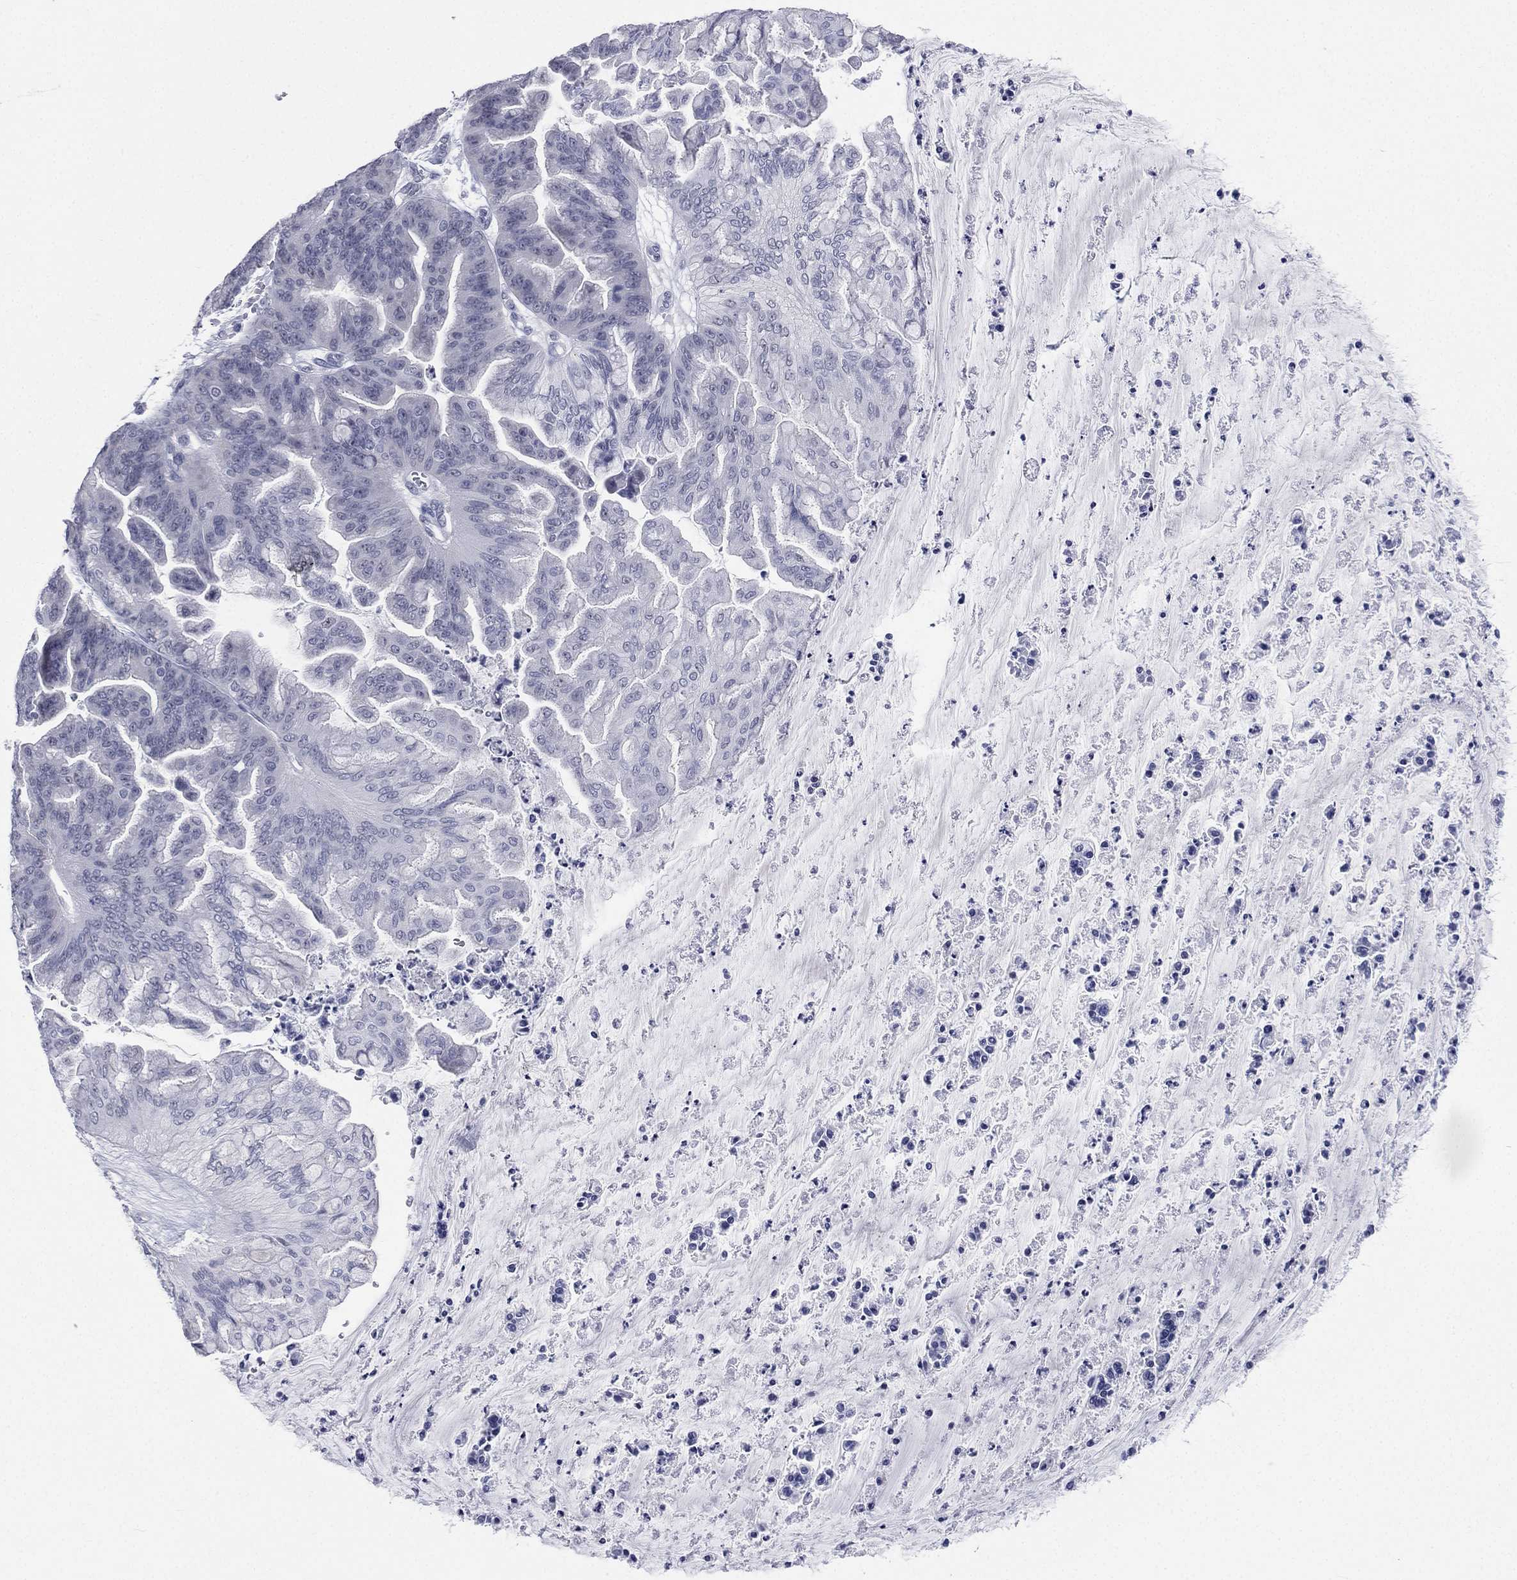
{"staining": {"intensity": "negative", "quantity": "none", "location": "none"}, "tissue": "ovarian cancer", "cell_type": "Tumor cells", "image_type": "cancer", "snomed": [{"axis": "morphology", "description": "Cystadenocarcinoma, mucinous, NOS"}, {"axis": "topography", "description": "Ovary"}], "caption": "Immunohistochemical staining of ovarian mucinous cystadenocarcinoma reveals no significant expression in tumor cells.", "gene": "CD22", "patient": {"sex": "female", "age": 67}}